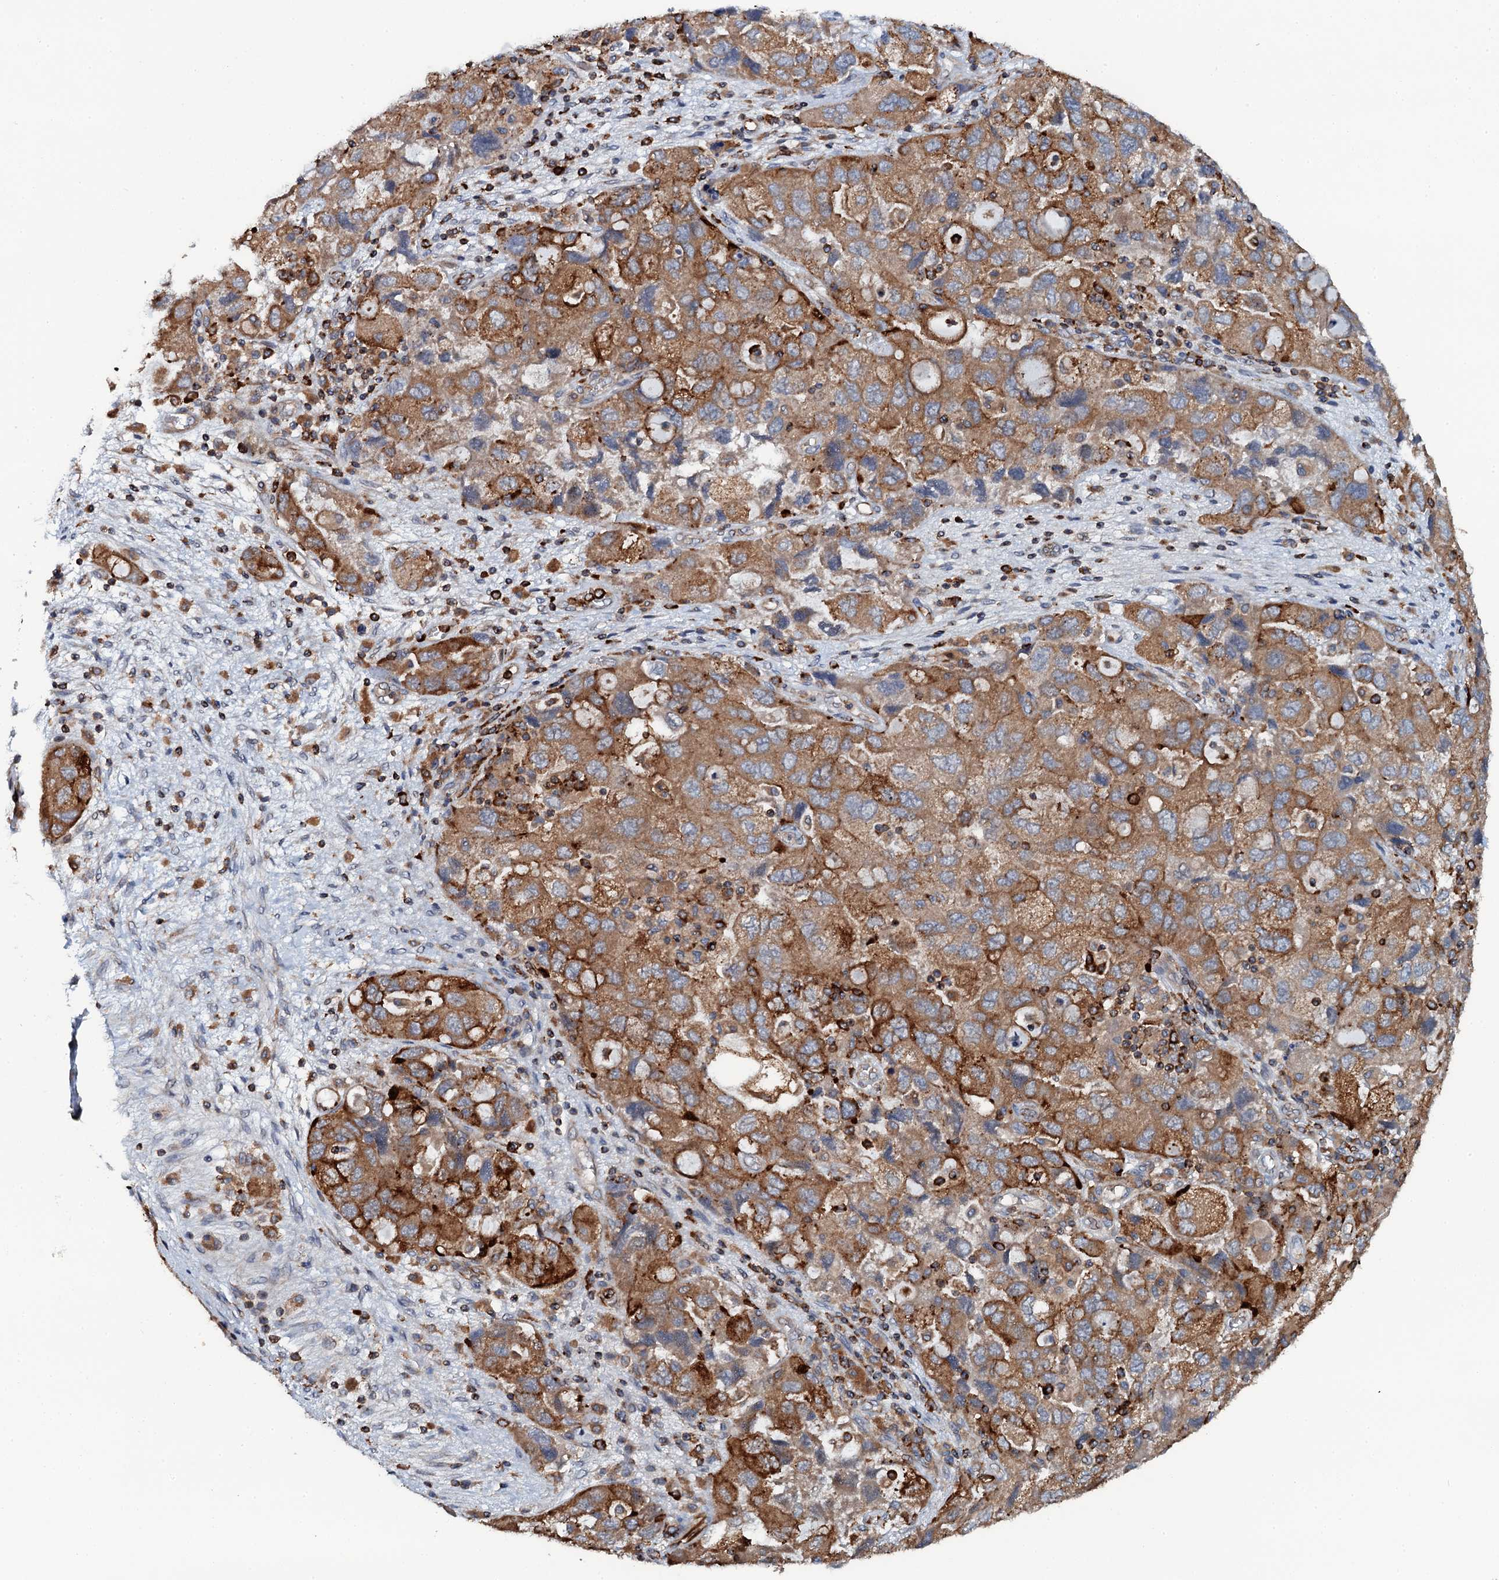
{"staining": {"intensity": "strong", "quantity": ">75%", "location": "cytoplasmic/membranous"}, "tissue": "ovarian cancer", "cell_type": "Tumor cells", "image_type": "cancer", "snomed": [{"axis": "morphology", "description": "Carcinoma, NOS"}, {"axis": "morphology", "description": "Cystadenocarcinoma, serous, NOS"}, {"axis": "topography", "description": "Ovary"}], "caption": "The histopathology image exhibits a brown stain indicating the presence of a protein in the cytoplasmic/membranous of tumor cells in ovarian cancer (serous cystadenocarcinoma).", "gene": "VAMP8", "patient": {"sex": "female", "age": 69}}